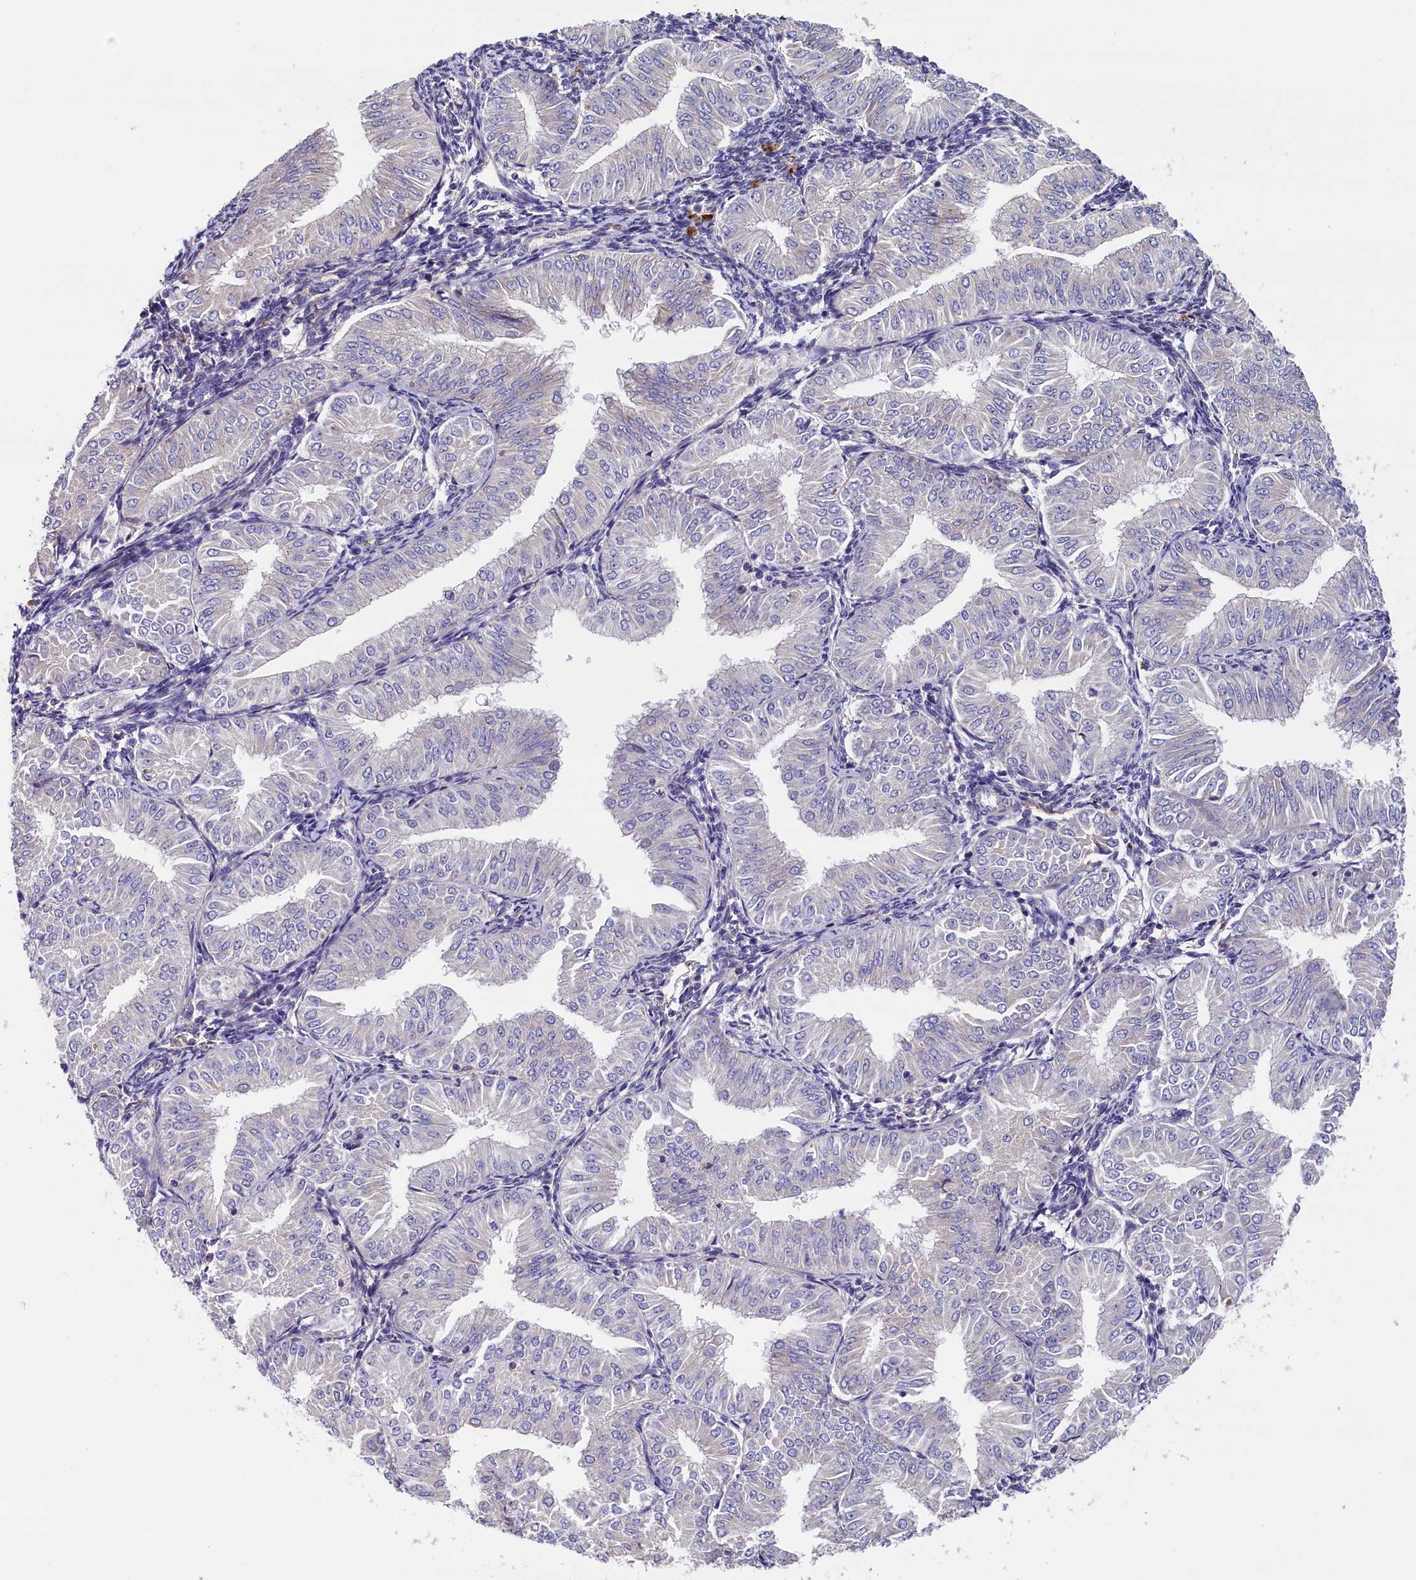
{"staining": {"intensity": "negative", "quantity": "none", "location": "none"}, "tissue": "endometrial cancer", "cell_type": "Tumor cells", "image_type": "cancer", "snomed": [{"axis": "morphology", "description": "Normal tissue, NOS"}, {"axis": "morphology", "description": "Adenocarcinoma, NOS"}, {"axis": "topography", "description": "Endometrium"}], "caption": "IHC micrograph of human endometrial adenocarcinoma stained for a protein (brown), which reveals no staining in tumor cells. Nuclei are stained in blue.", "gene": "GPR108", "patient": {"sex": "female", "age": 53}}